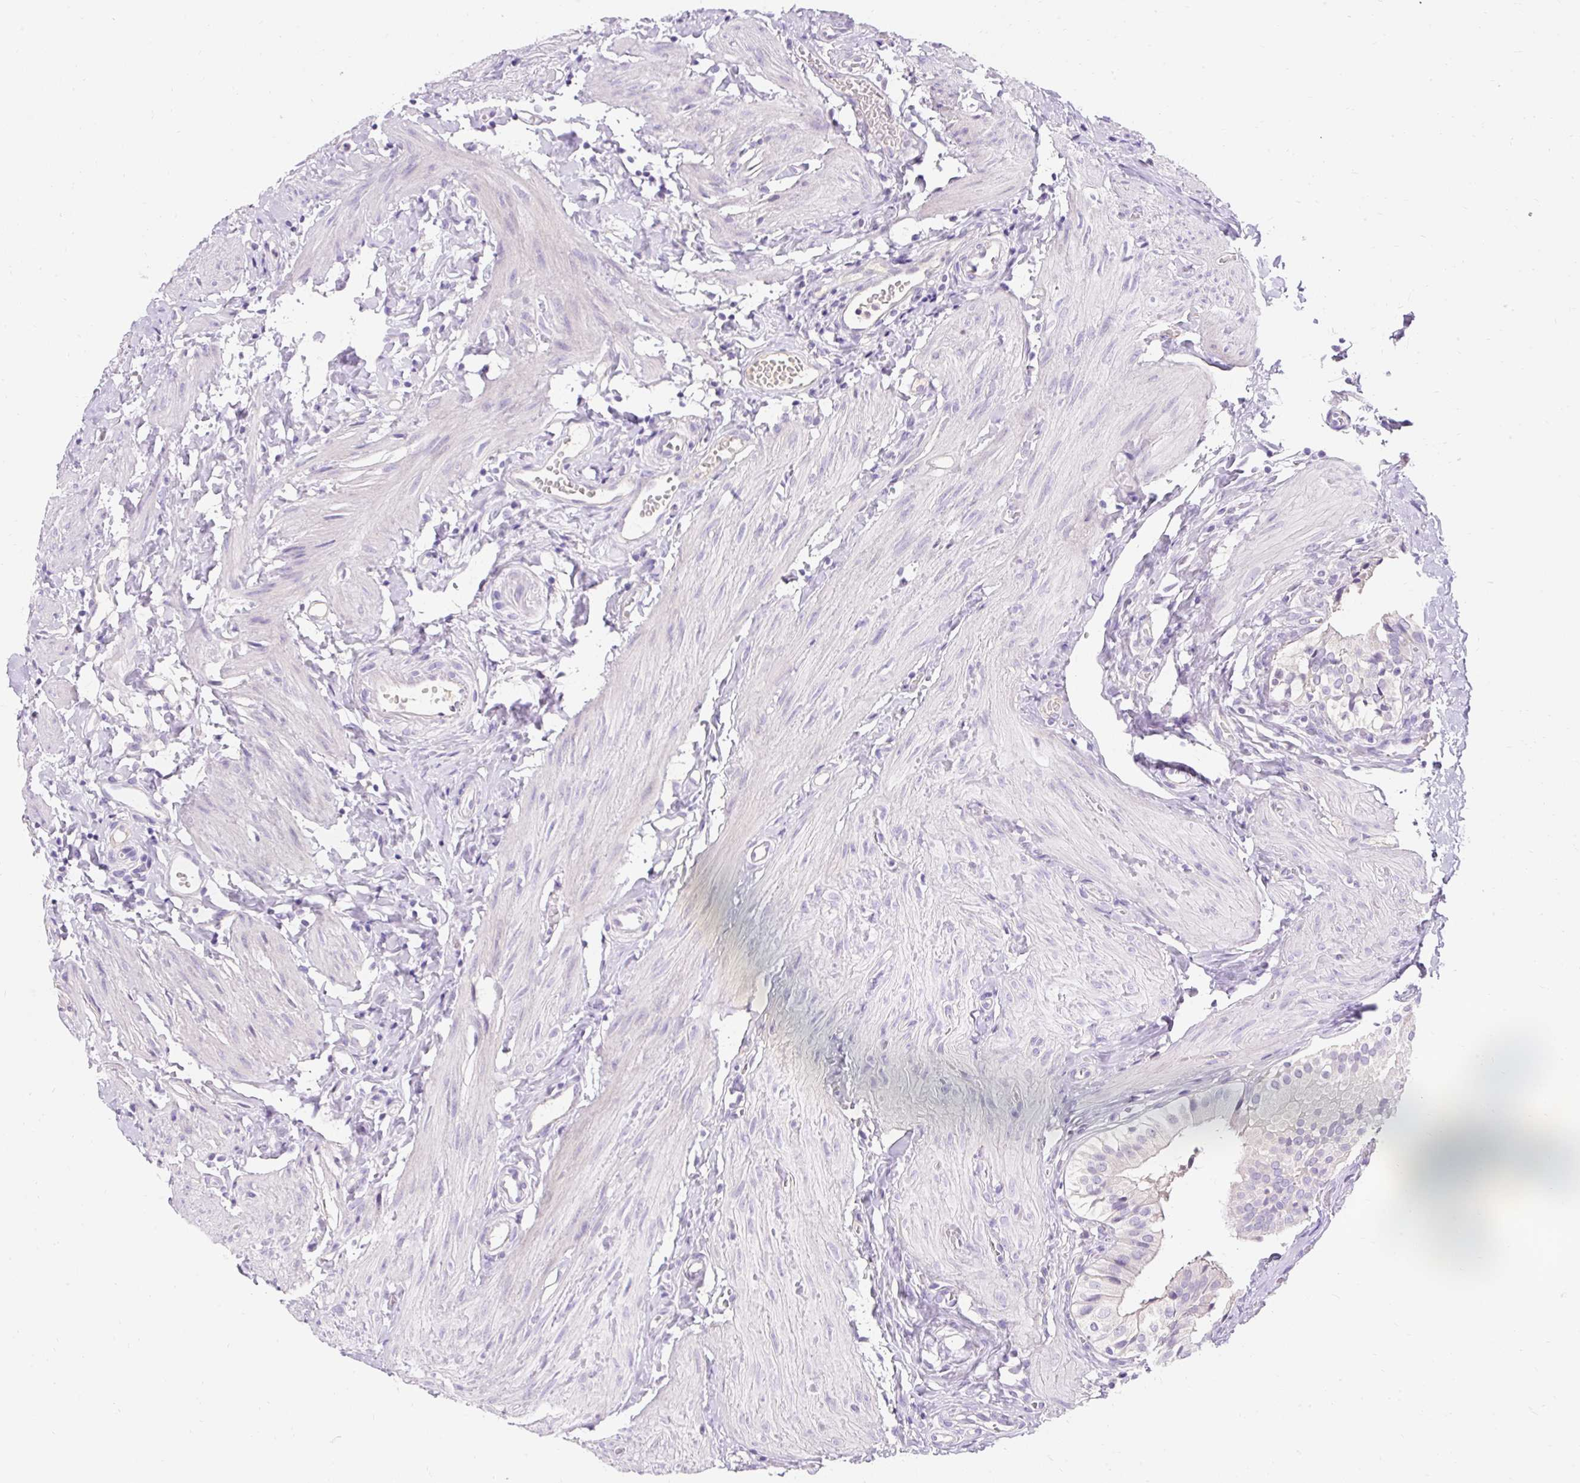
{"staining": {"intensity": "negative", "quantity": "none", "location": "none"}, "tissue": "gallbladder", "cell_type": "Glandular cells", "image_type": "normal", "snomed": [{"axis": "morphology", "description": "Normal tissue, NOS"}, {"axis": "topography", "description": "Gallbladder"}], "caption": "High power microscopy photomicrograph of an immunohistochemistry (IHC) histopathology image of normal gallbladder, revealing no significant positivity in glandular cells. Brightfield microscopy of immunohistochemistry stained with DAB (3,3'-diaminobenzidine) (brown) and hematoxylin (blue), captured at high magnification.", "gene": "TMEM150C", "patient": {"sex": "female", "age": 47}}